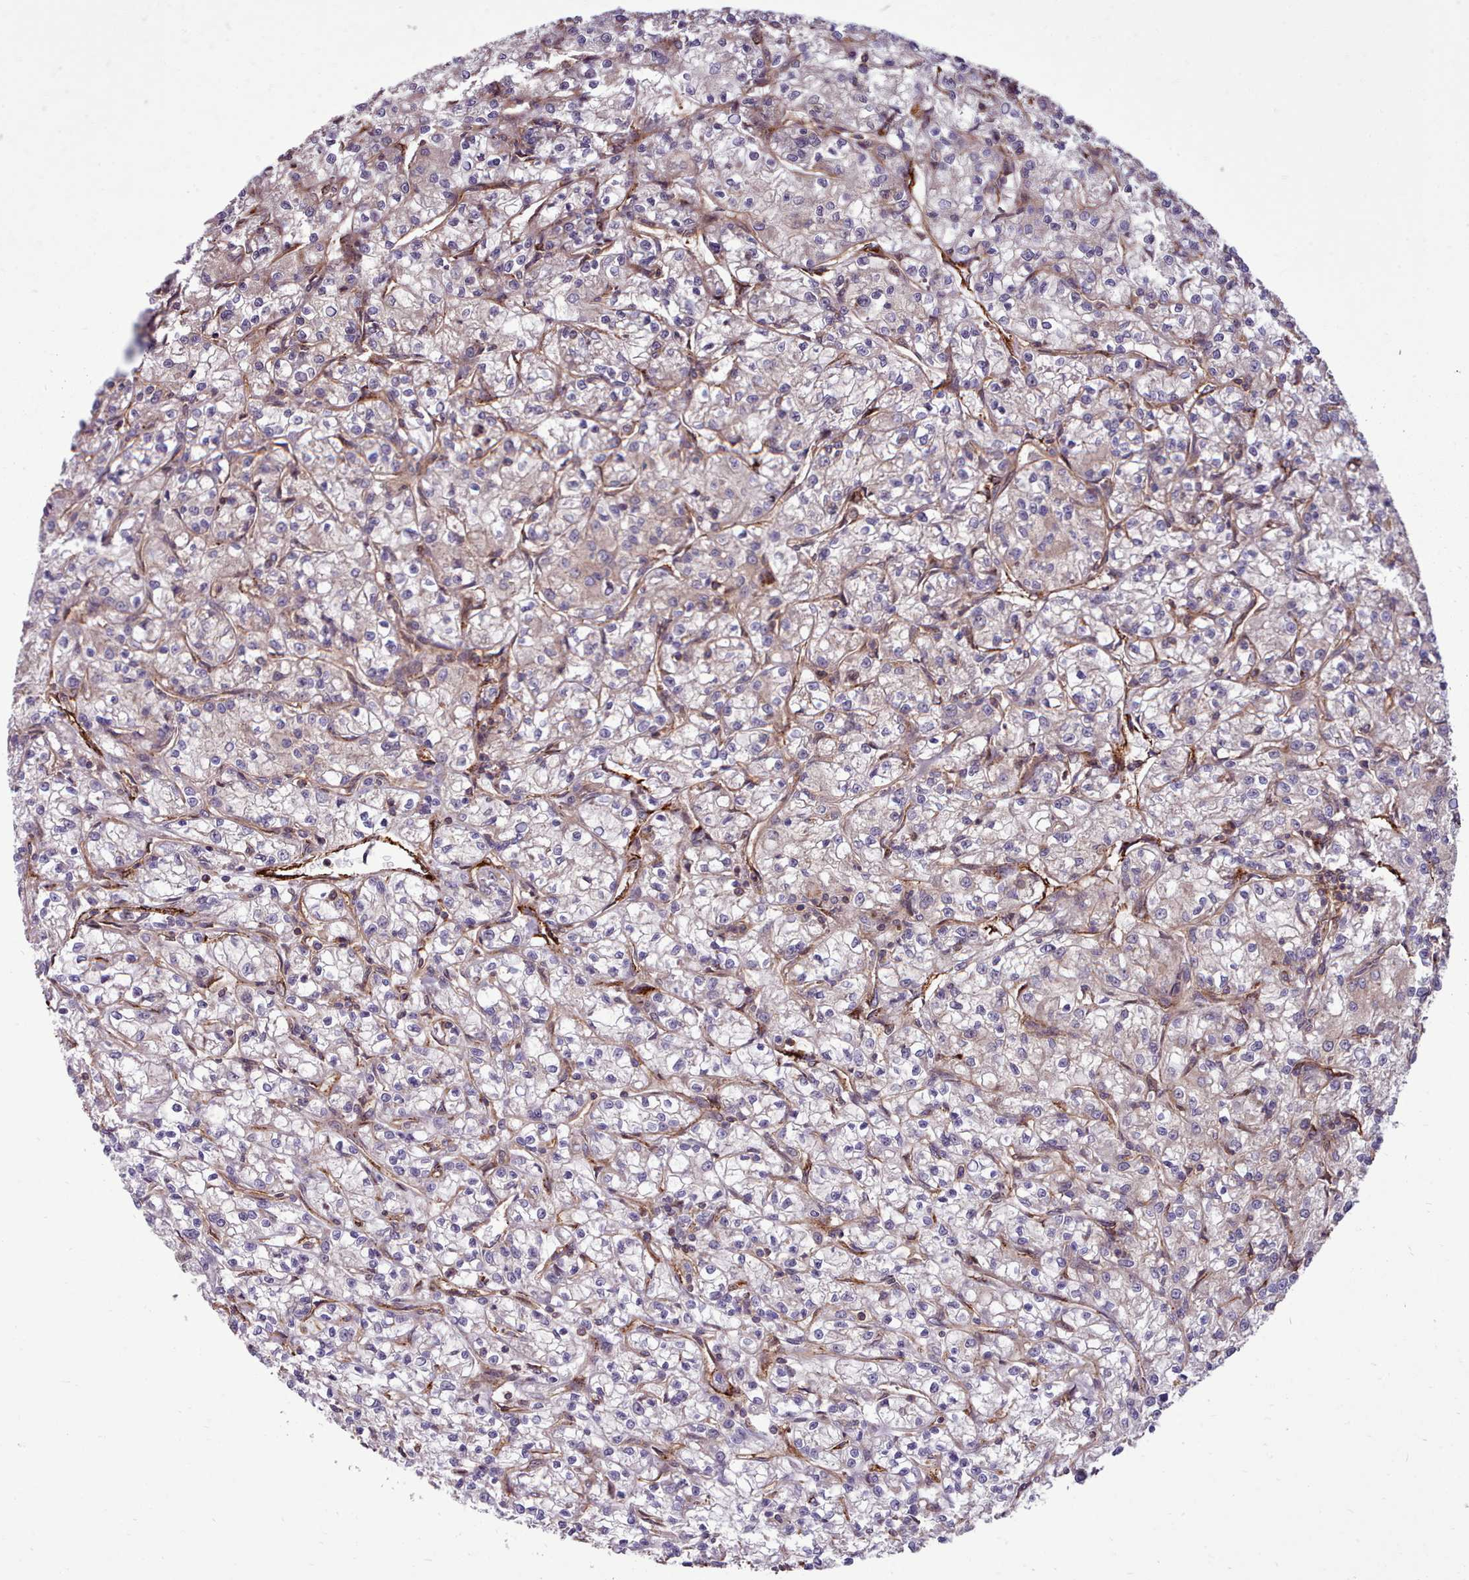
{"staining": {"intensity": "negative", "quantity": "none", "location": "none"}, "tissue": "renal cancer", "cell_type": "Tumor cells", "image_type": "cancer", "snomed": [{"axis": "morphology", "description": "Adenocarcinoma, NOS"}, {"axis": "topography", "description": "Kidney"}], "caption": "DAB (3,3'-diaminobenzidine) immunohistochemical staining of human renal cancer exhibits no significant staining in tumor cells. (DAB (3,3'-diaminobenzidine) IHC visualized using brightfield microscopy, high magnification).", "gene": "STUB1", "patient": {"sex": "female", "age": 59}}